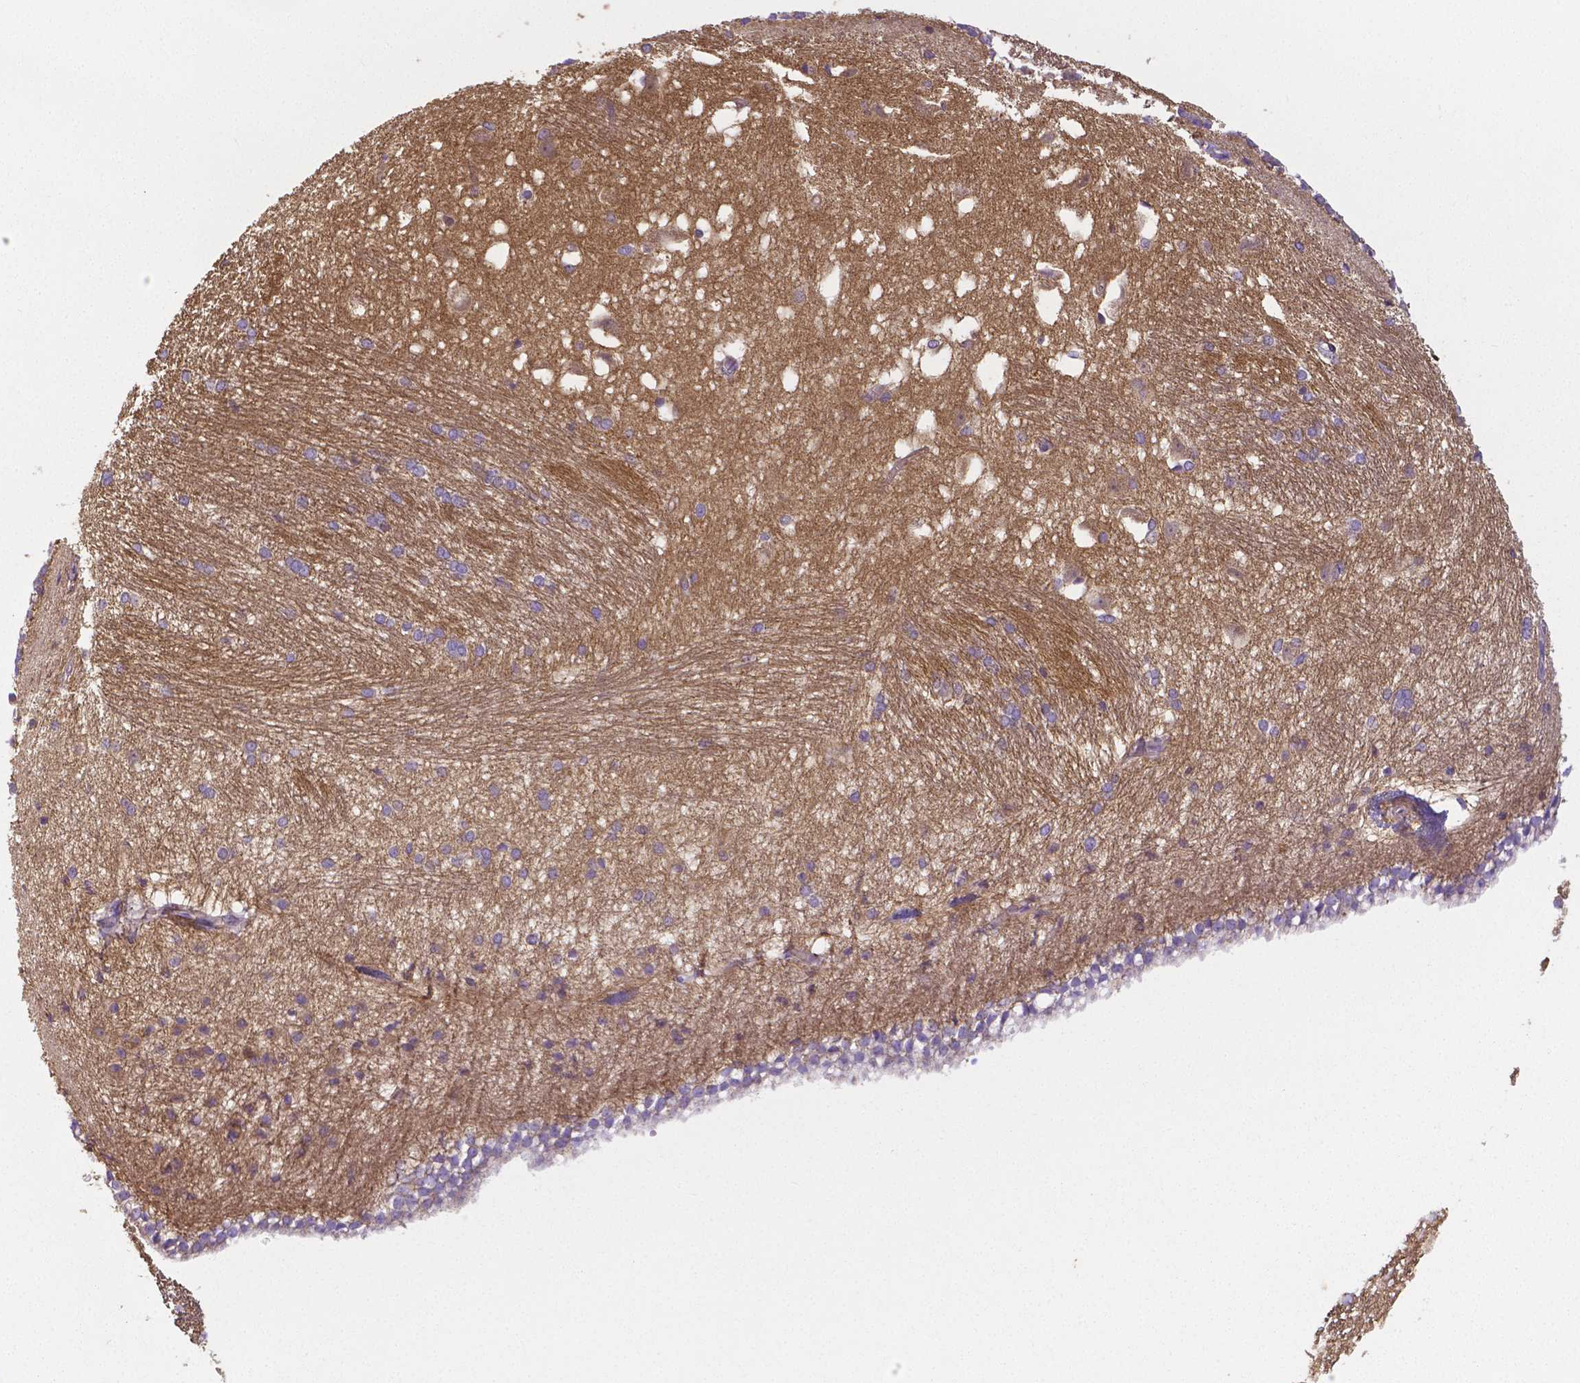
{"staining": {"intensity": "negative", "quantity": "none", "location": "none"}, "tissue": "hippocampus", "cell_type": "Glial cells", "image_type": "normal", "snomed": [{"axis": "morphology", "description": "Normal tissue, NOS"}, {"axis": "topography", "description": "Cerebral cortex"}, {"axis": "topography", "description": "Hippocampus"}], "caption": "Immunohistochemical staining of unremarkable hippocampus shows no significant staining in glial cells. (Brightfield microscopy of DAB (3,3'-diaminobenzidine) IHC at high magnification).", "gene": "CRMP1", "patient": {"sex": "female", "age": 19}}